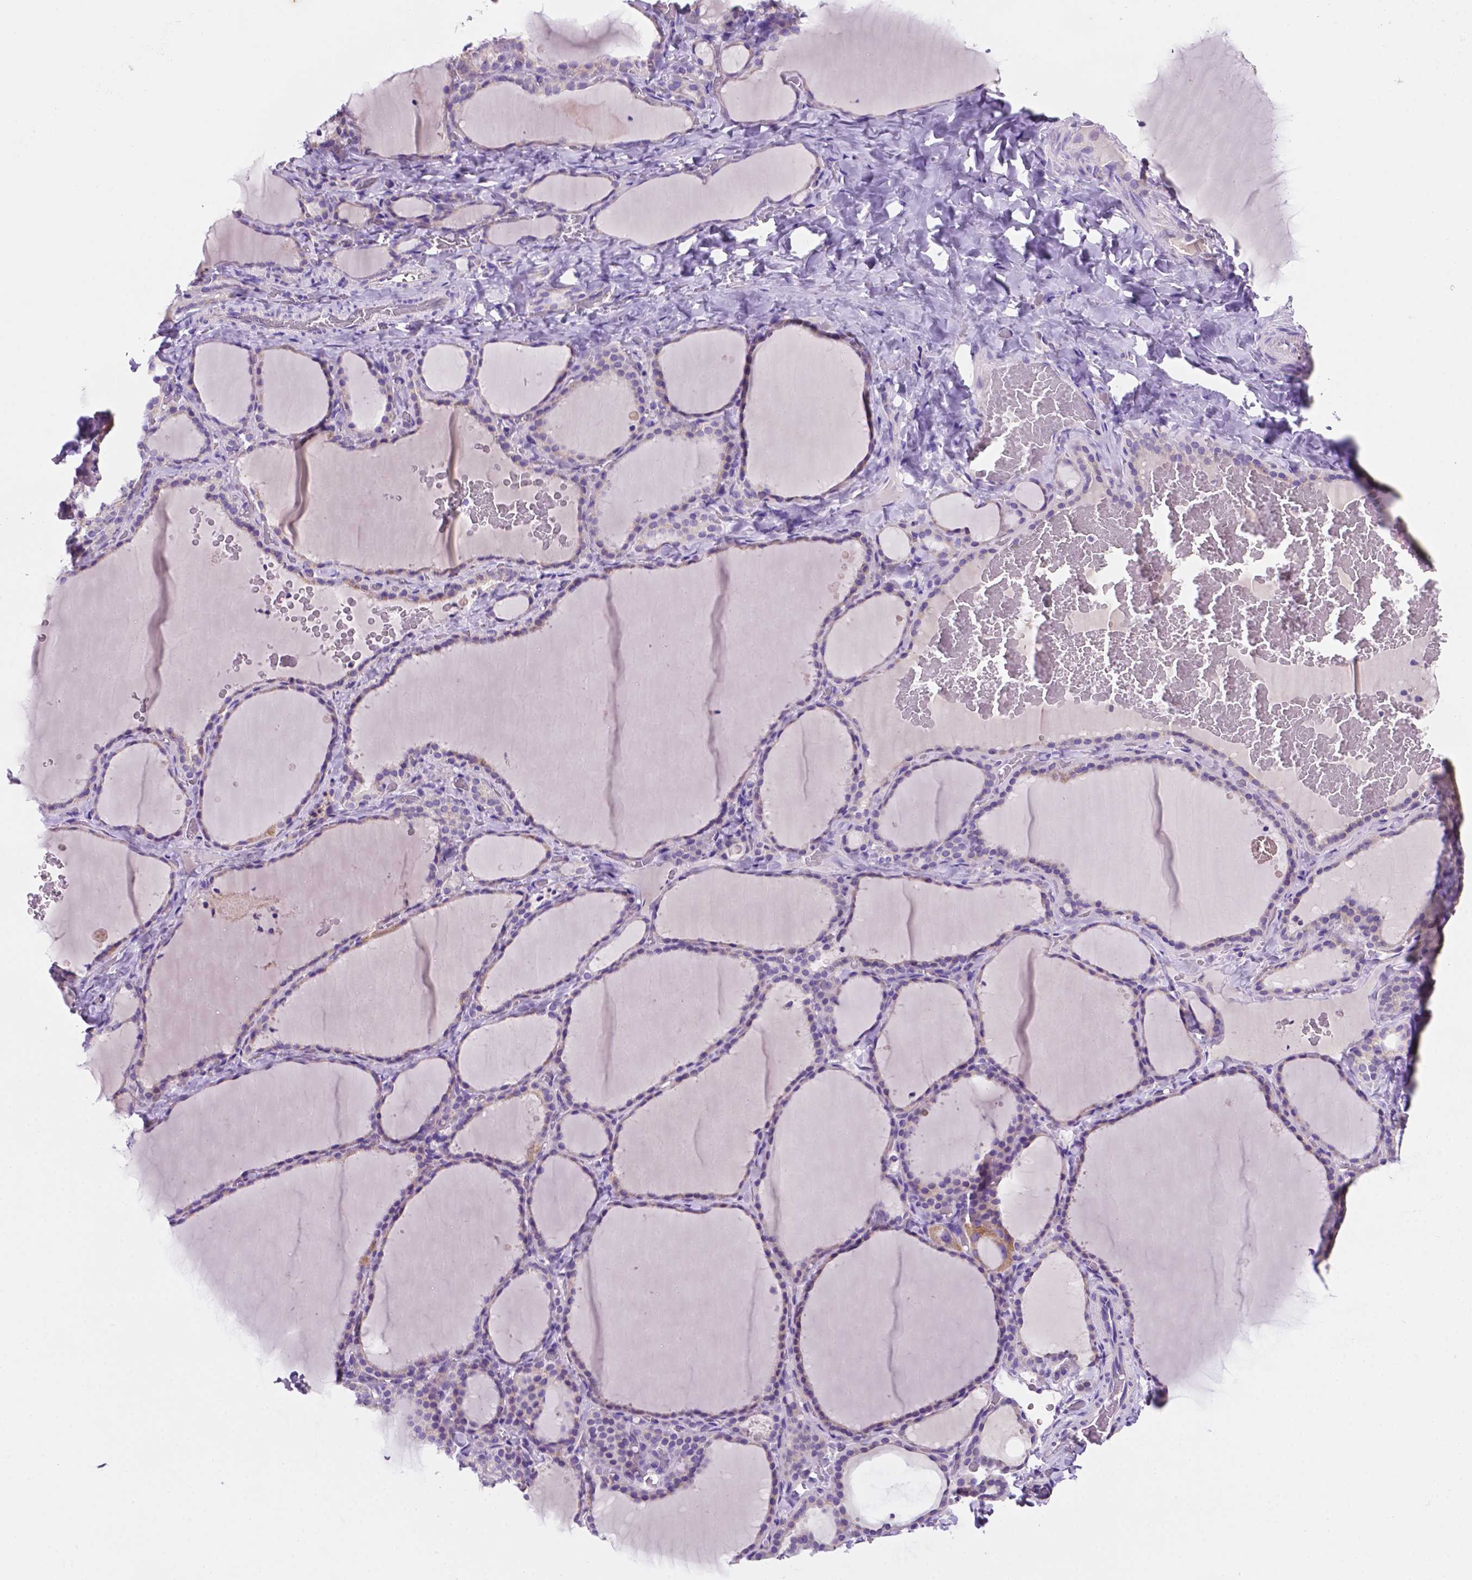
{"staining": {"intensity": "negative", "quantity": "none", "location": "none"}, "tissue": "thyroid gland", "cell_type": "Glandular cells", "image_type": "normal", "snomed": [{"axis": "morphology", "description": "Normal tissue, NOS"}, {"axis": "topography", "description": "Thyroid gland"}], "caption": "Immunohistochemistry (IHC) of normal human thyroid gland displays no positivity in glandular cells.", "gene": "CEACAM7", "patient": {"sex": "female", "age": 22}}